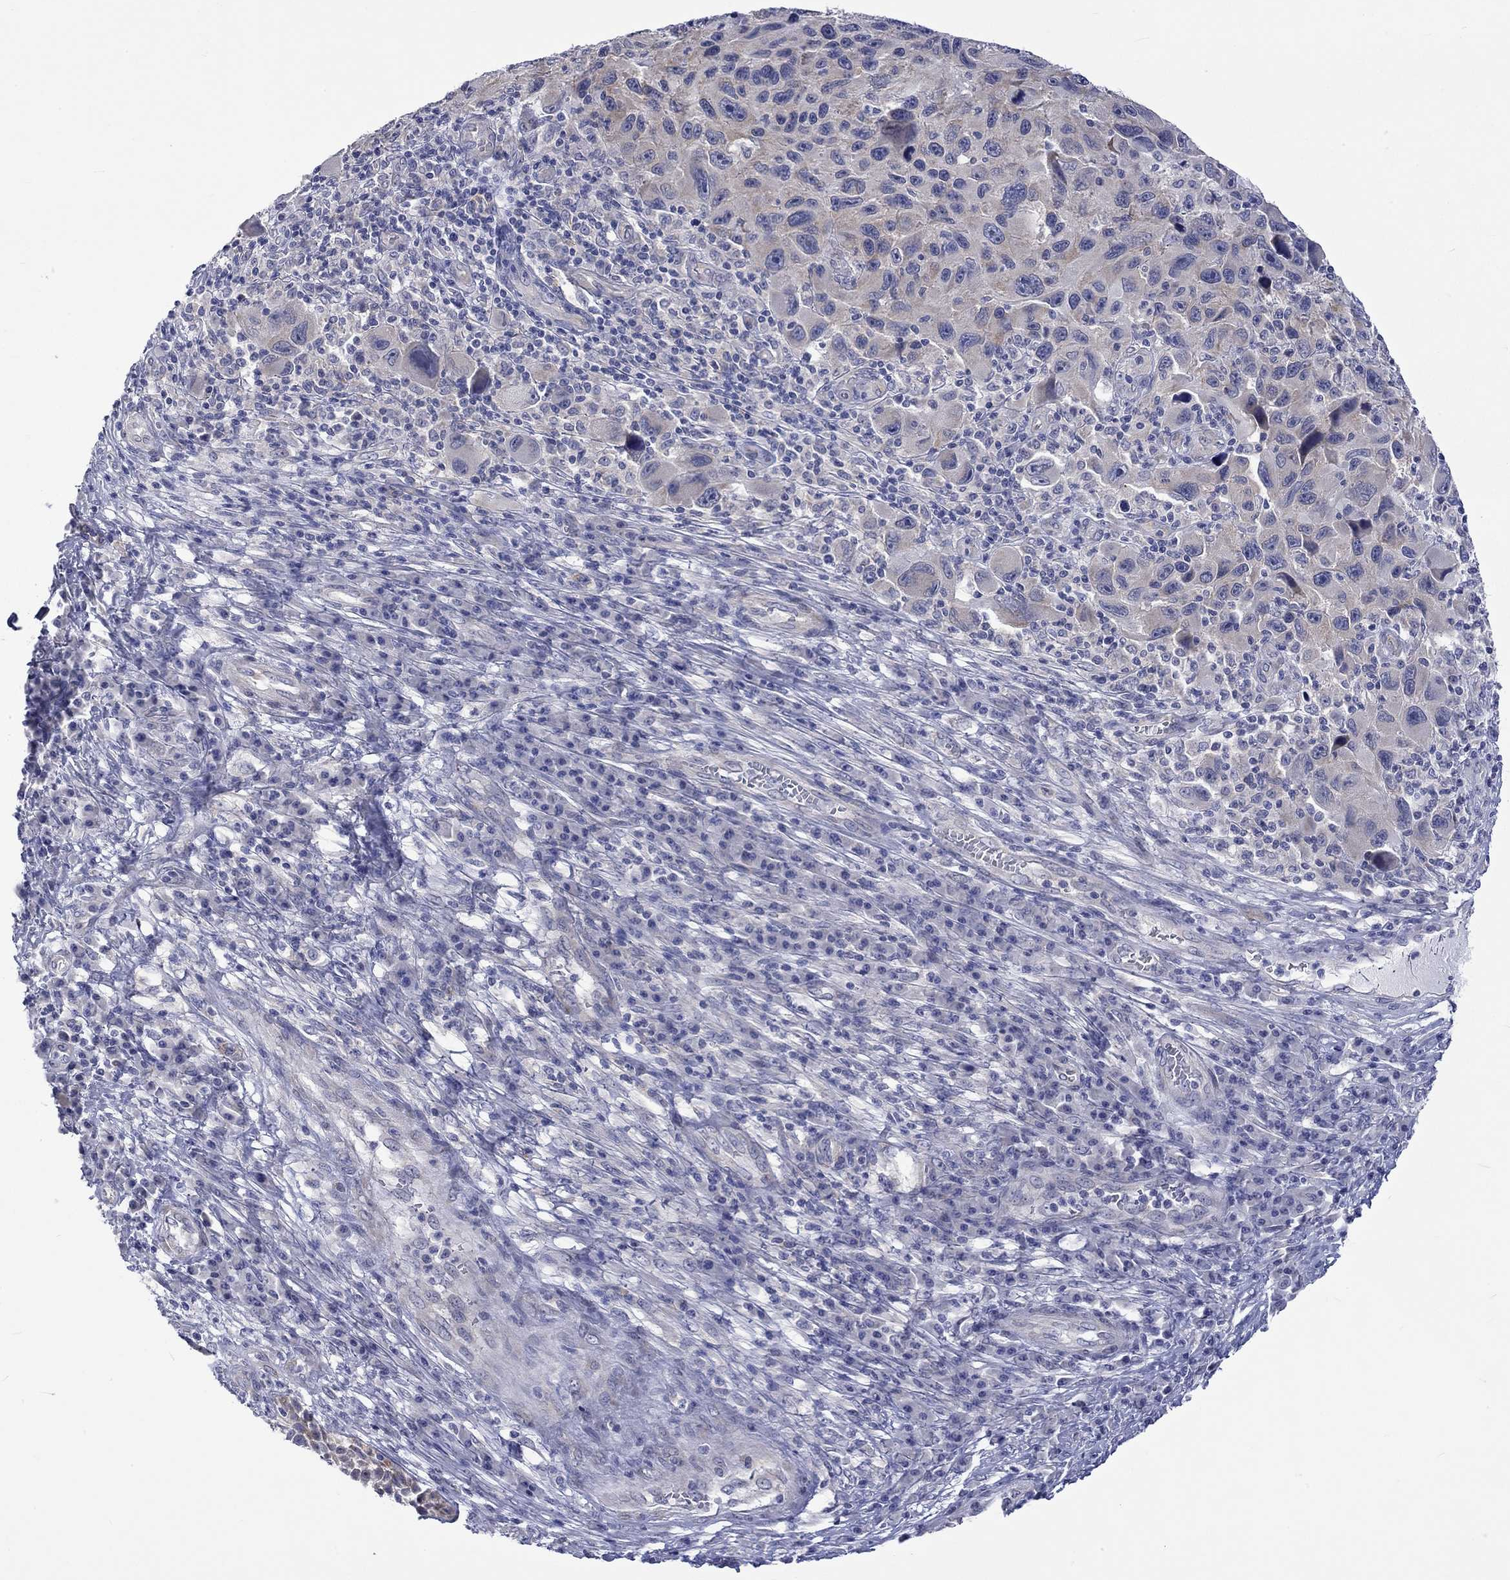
{"staining": {"intensity": "negative", "quantity": "none", "location": "none"}, "tissue": "melanoma", "cell_type": "Tumor cells", "image_type": "cancer", "snomed": [{"axis": "morphology", "description": "Malignant melanoma, NOS"}, {"axis": "topography", "description": "Skin"}], "caption": "Malignant melanoma was stained to show a protein in brown. There is no significant positivity in tumor cells.", "gene": "CERS1", "patient": {"sex": "male", "age": 53}}